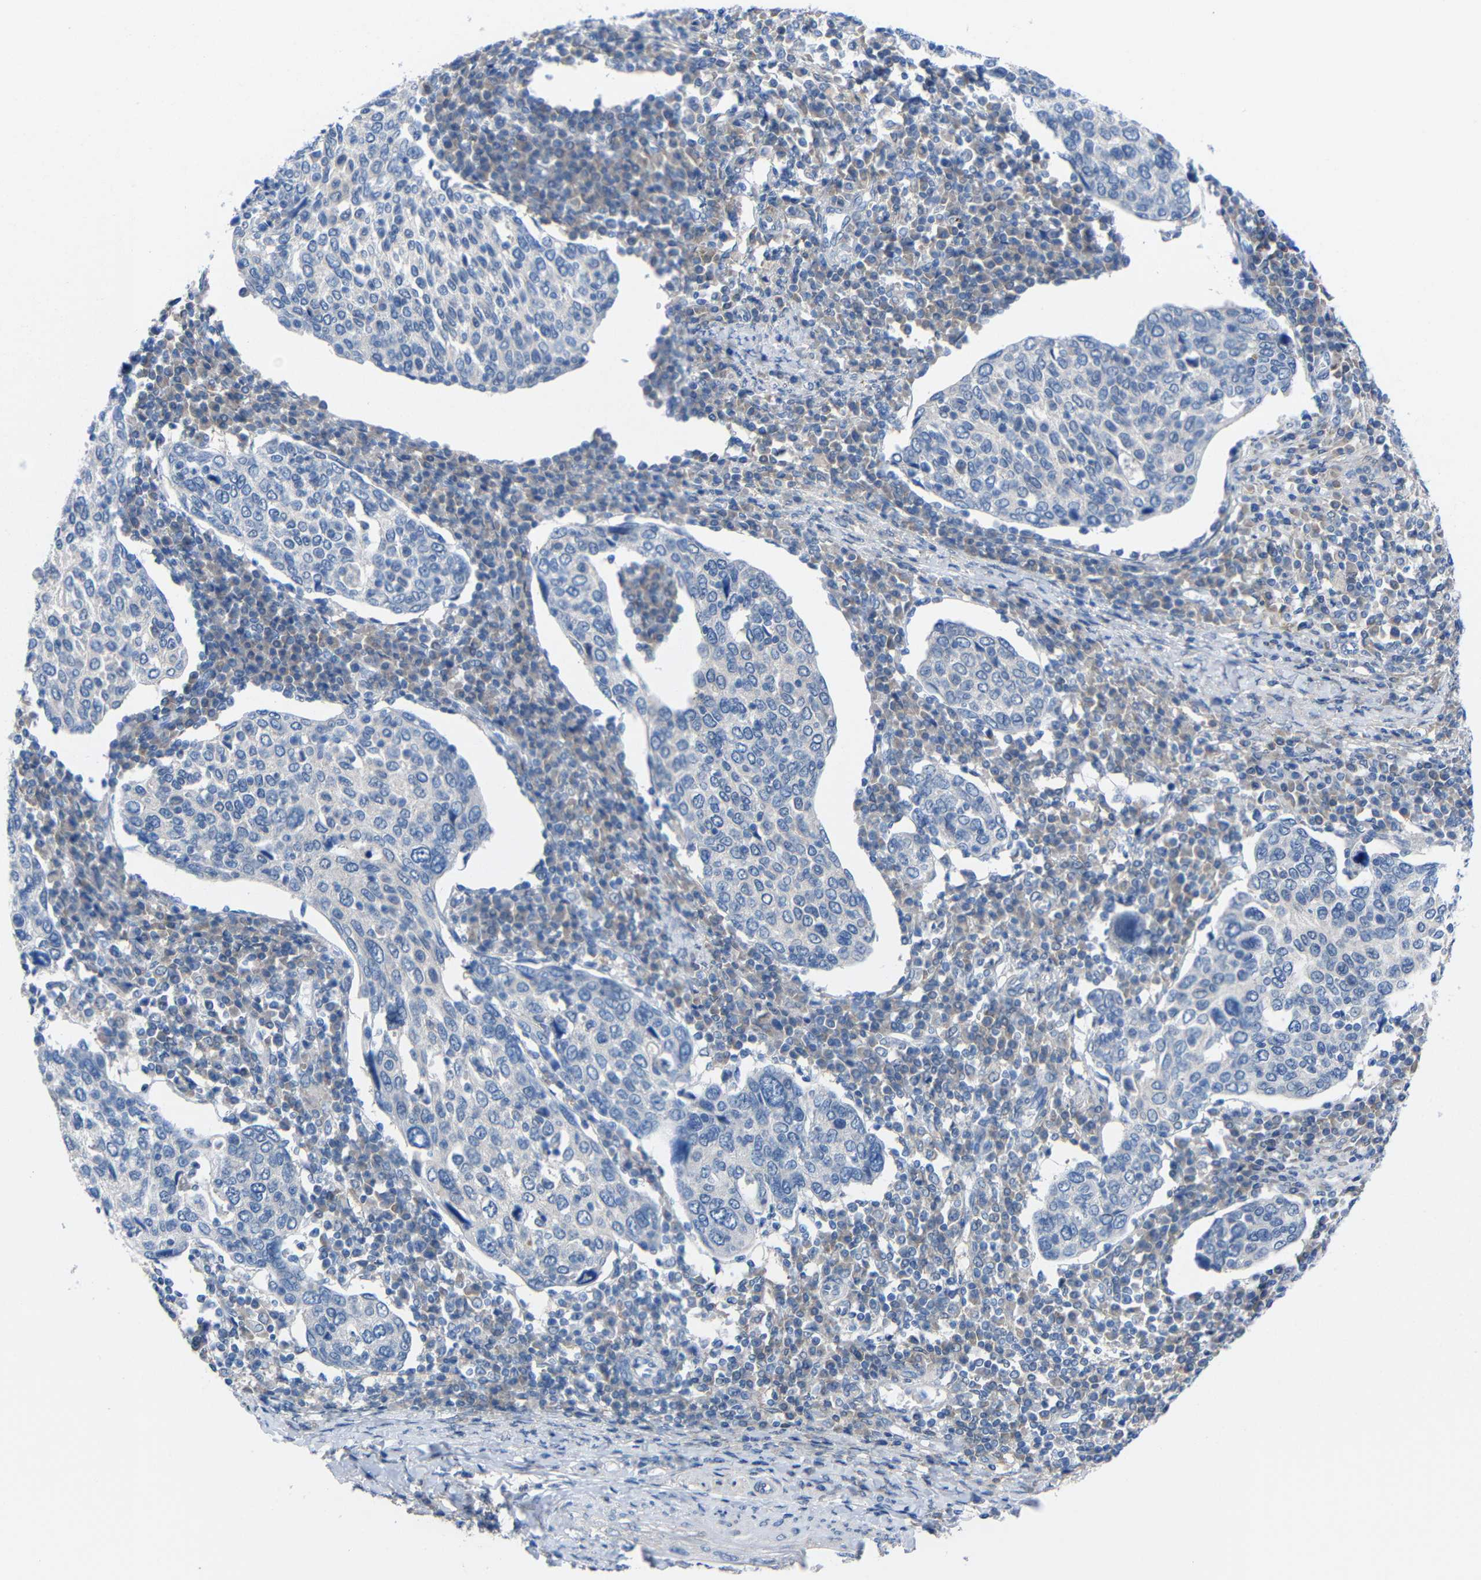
{"staining": {"intensity": "negative", "quantity": "none", "location": "none"}, "tissue": "cervical cancer", "cell_type": "Tumor cells", "image_type": "cancer", "snomed": [{"axis": "morphology", "description": "Squamous cell carcinoma, NOS"}, {"axis": "topography", "description": "Cervix"}], "caption": "Immunohistochemistry (IHC) of human cervical cancer (squamous cell carcinoma) shows no staining in tumor cells. (Brightfield microscopy of DAB IHC at high magnification).", "gene": "PEBP1", "patient": {"sex": "female", "age": 40}}